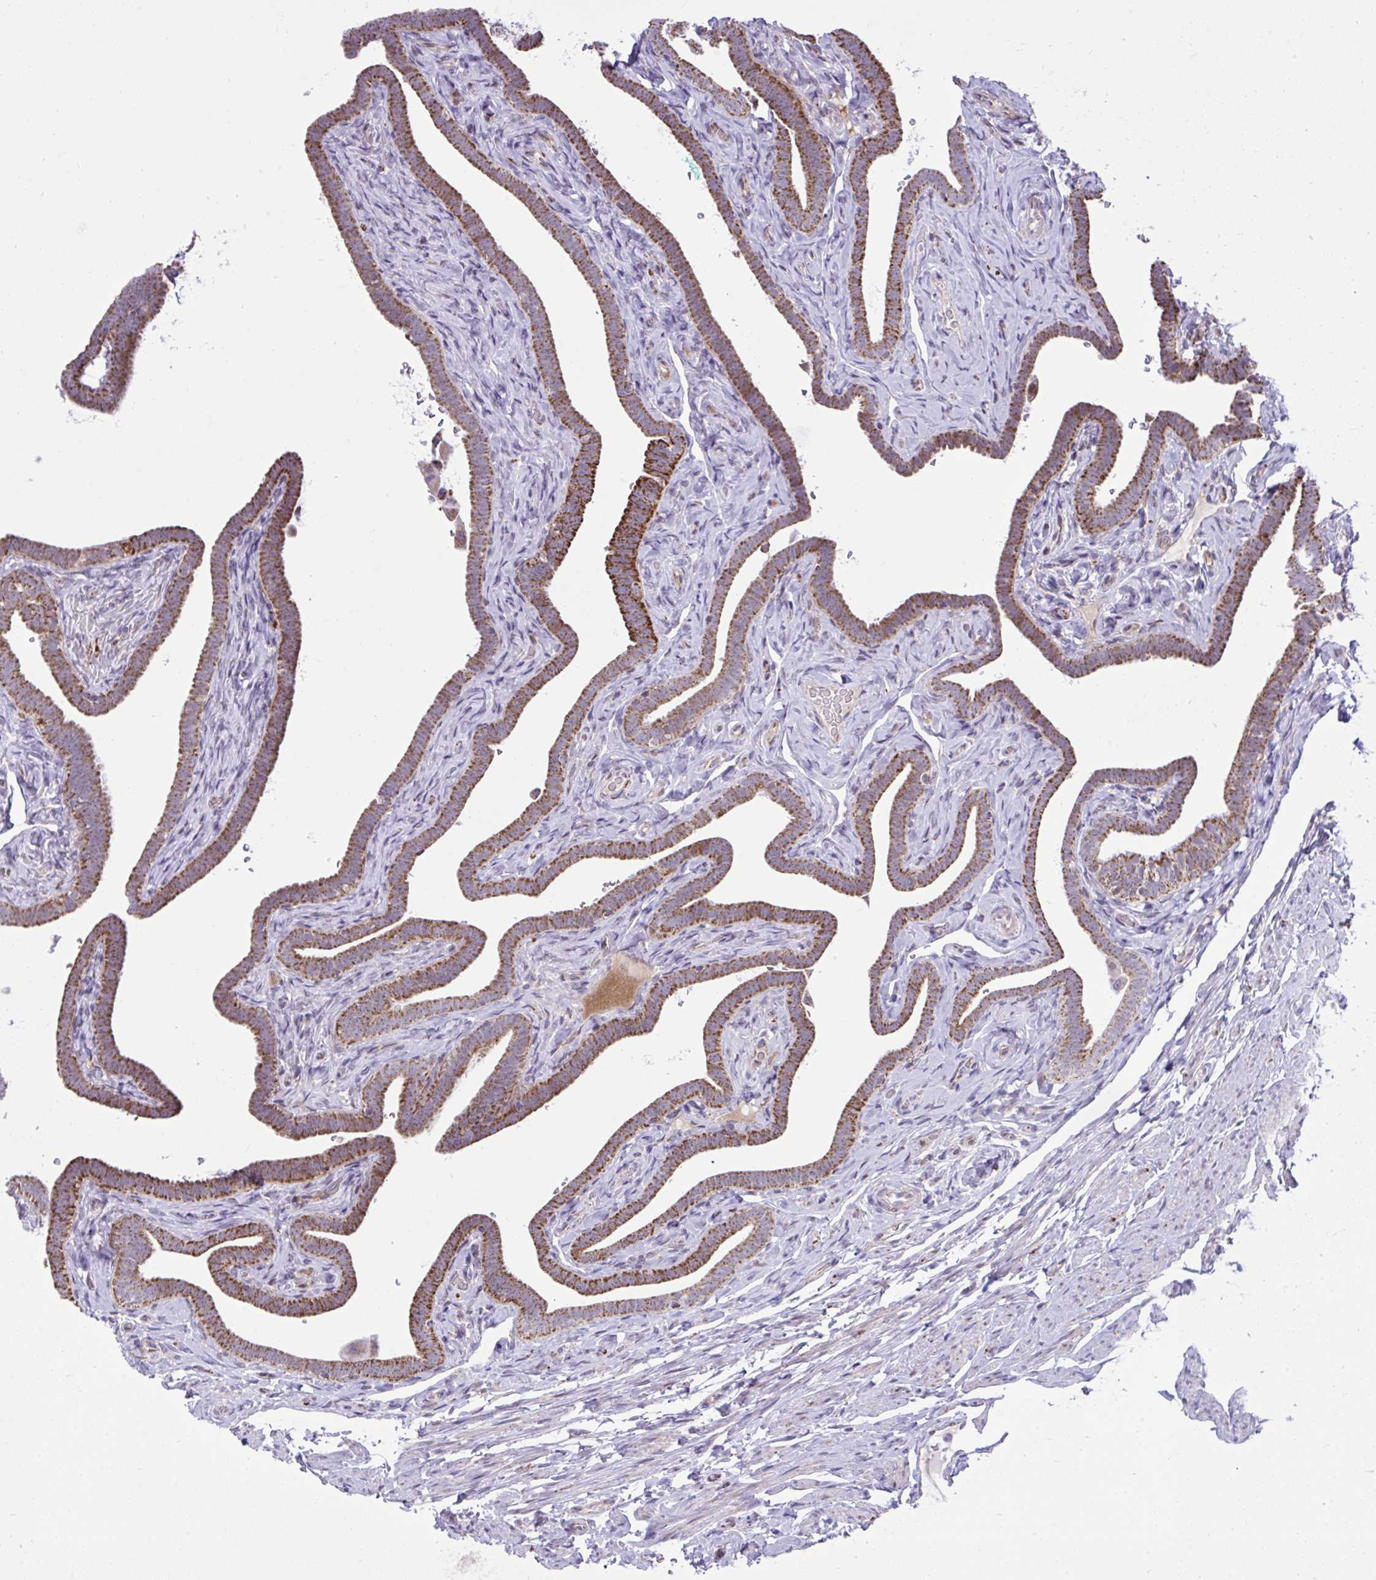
{"staining": {"intensity": "strong", "quantity": ">75%", "location": "cytoplasmic/membranous"}, "tissue": "fallopian tube", "cell_type": "Glandular cells", "image_type": "normal", "snomed": [{"axis": "morphology", "description": "Normal tissue, NOS"}, {"axis": "topography", "description": "Fallopian tube"}], "caption": "IHC photomicrograph of unremarkable fallopian tube: fallopian tube stained using IHC exhibits high levels of strong protein expression localized specifically in the cytoplasmic/membranous of glandular cells, appearing as a cytoplasmic/membranous brown color.", "gene": "ZNF362", "patient": {"sex": "female", "age": 69}}